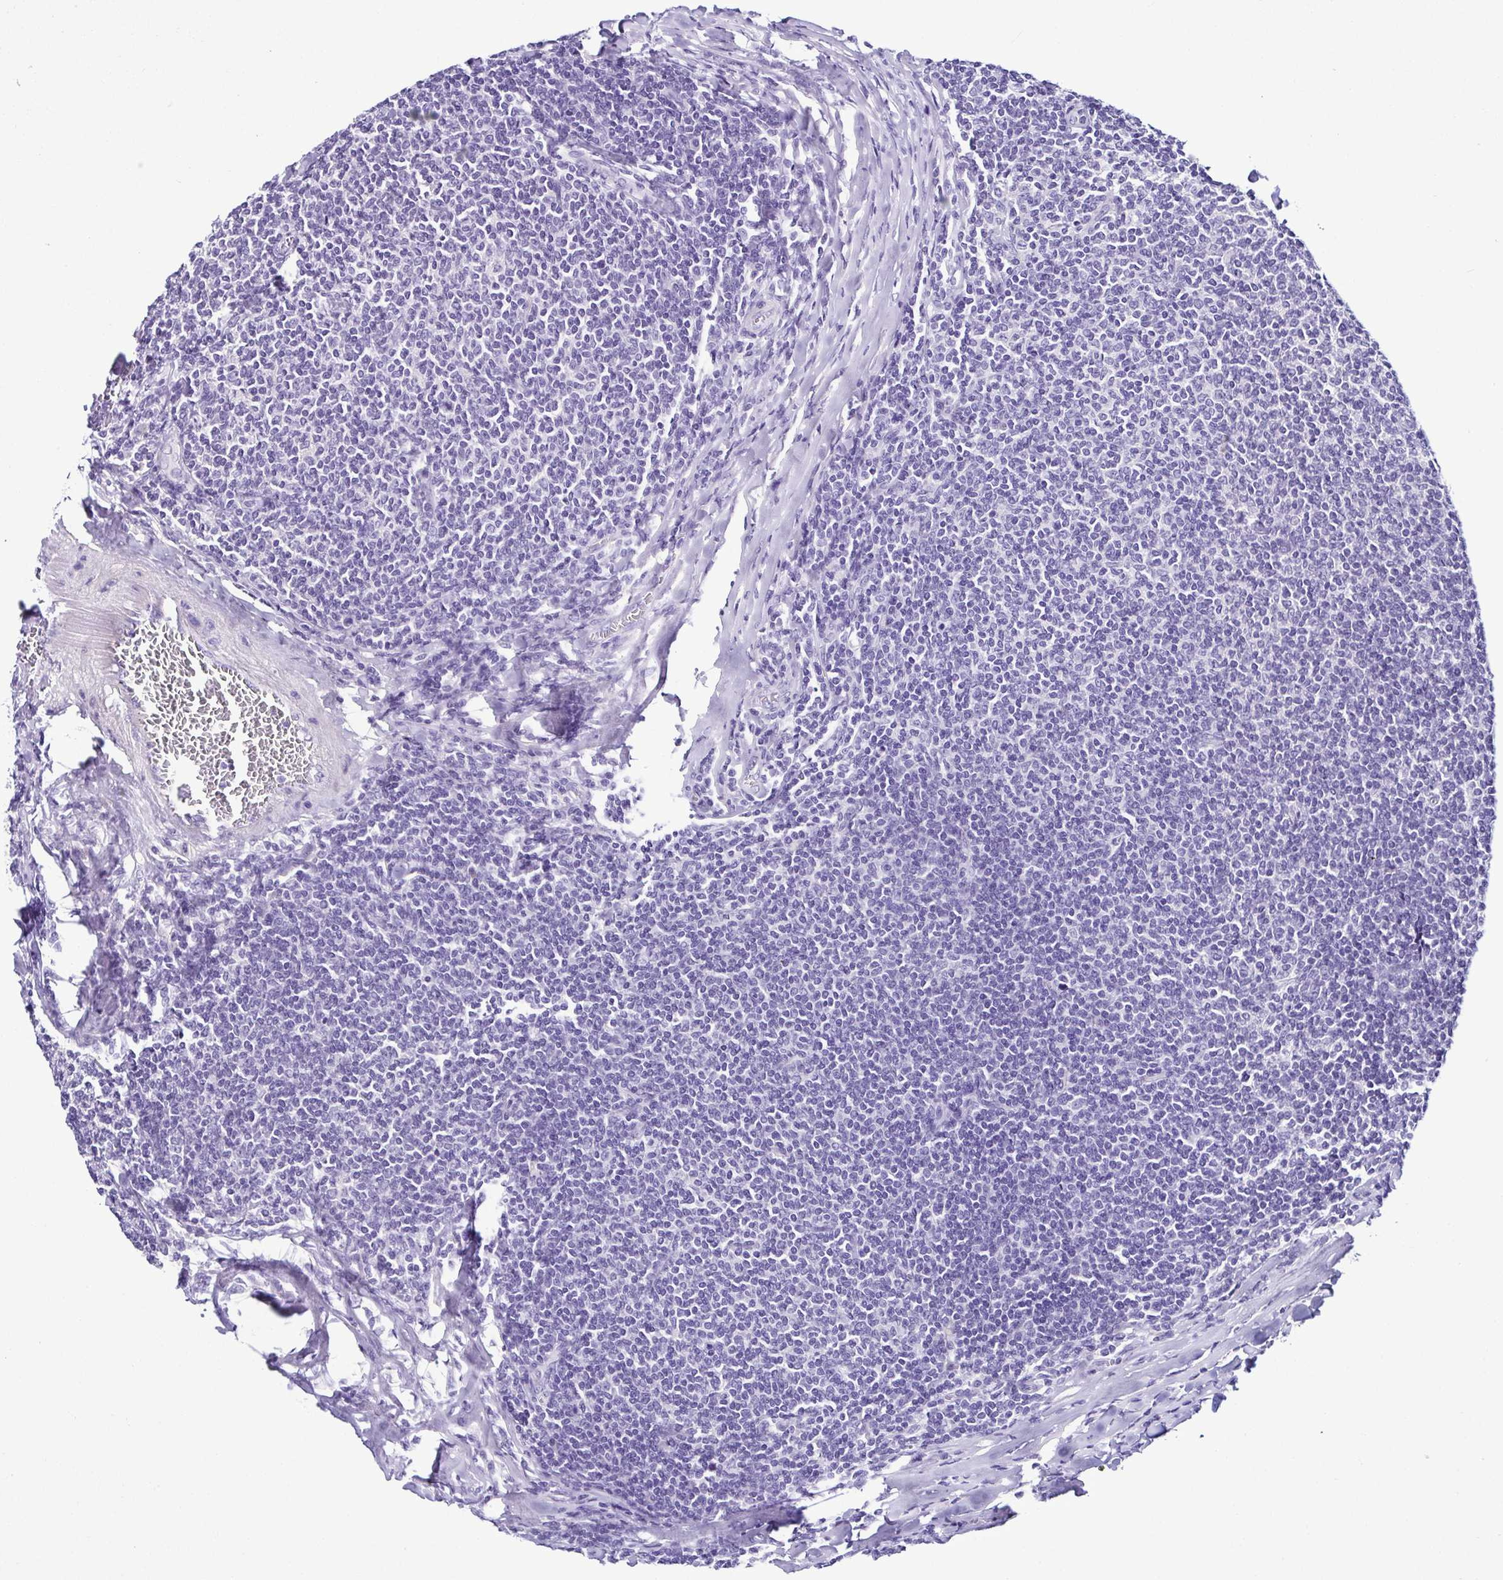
{"staining": {"intensity": "negative", "quantity": "none", "location": "none"}, "tissue": "lymphoma", "cell_type": "Tumor cells", "image_type": "cancer", "snomed": [{"axis": "morphology", "description": "Malignant lymphoma, non-Hodgkin's type, Low grade"}, {"axis": "topography", "description": "Lymph node"}], "caption": "A micrograph of human lymphoma is negative for staining in tumor cells. Brightfield microscopy of immunohistochemistry (IHC) stained with DAB (3,3'-diaminobenzidine) (brown) and hematoxylin (blue), captured at high magnification.", "gene": "SRL", "patient": {"sex": "male", "age": 52}}